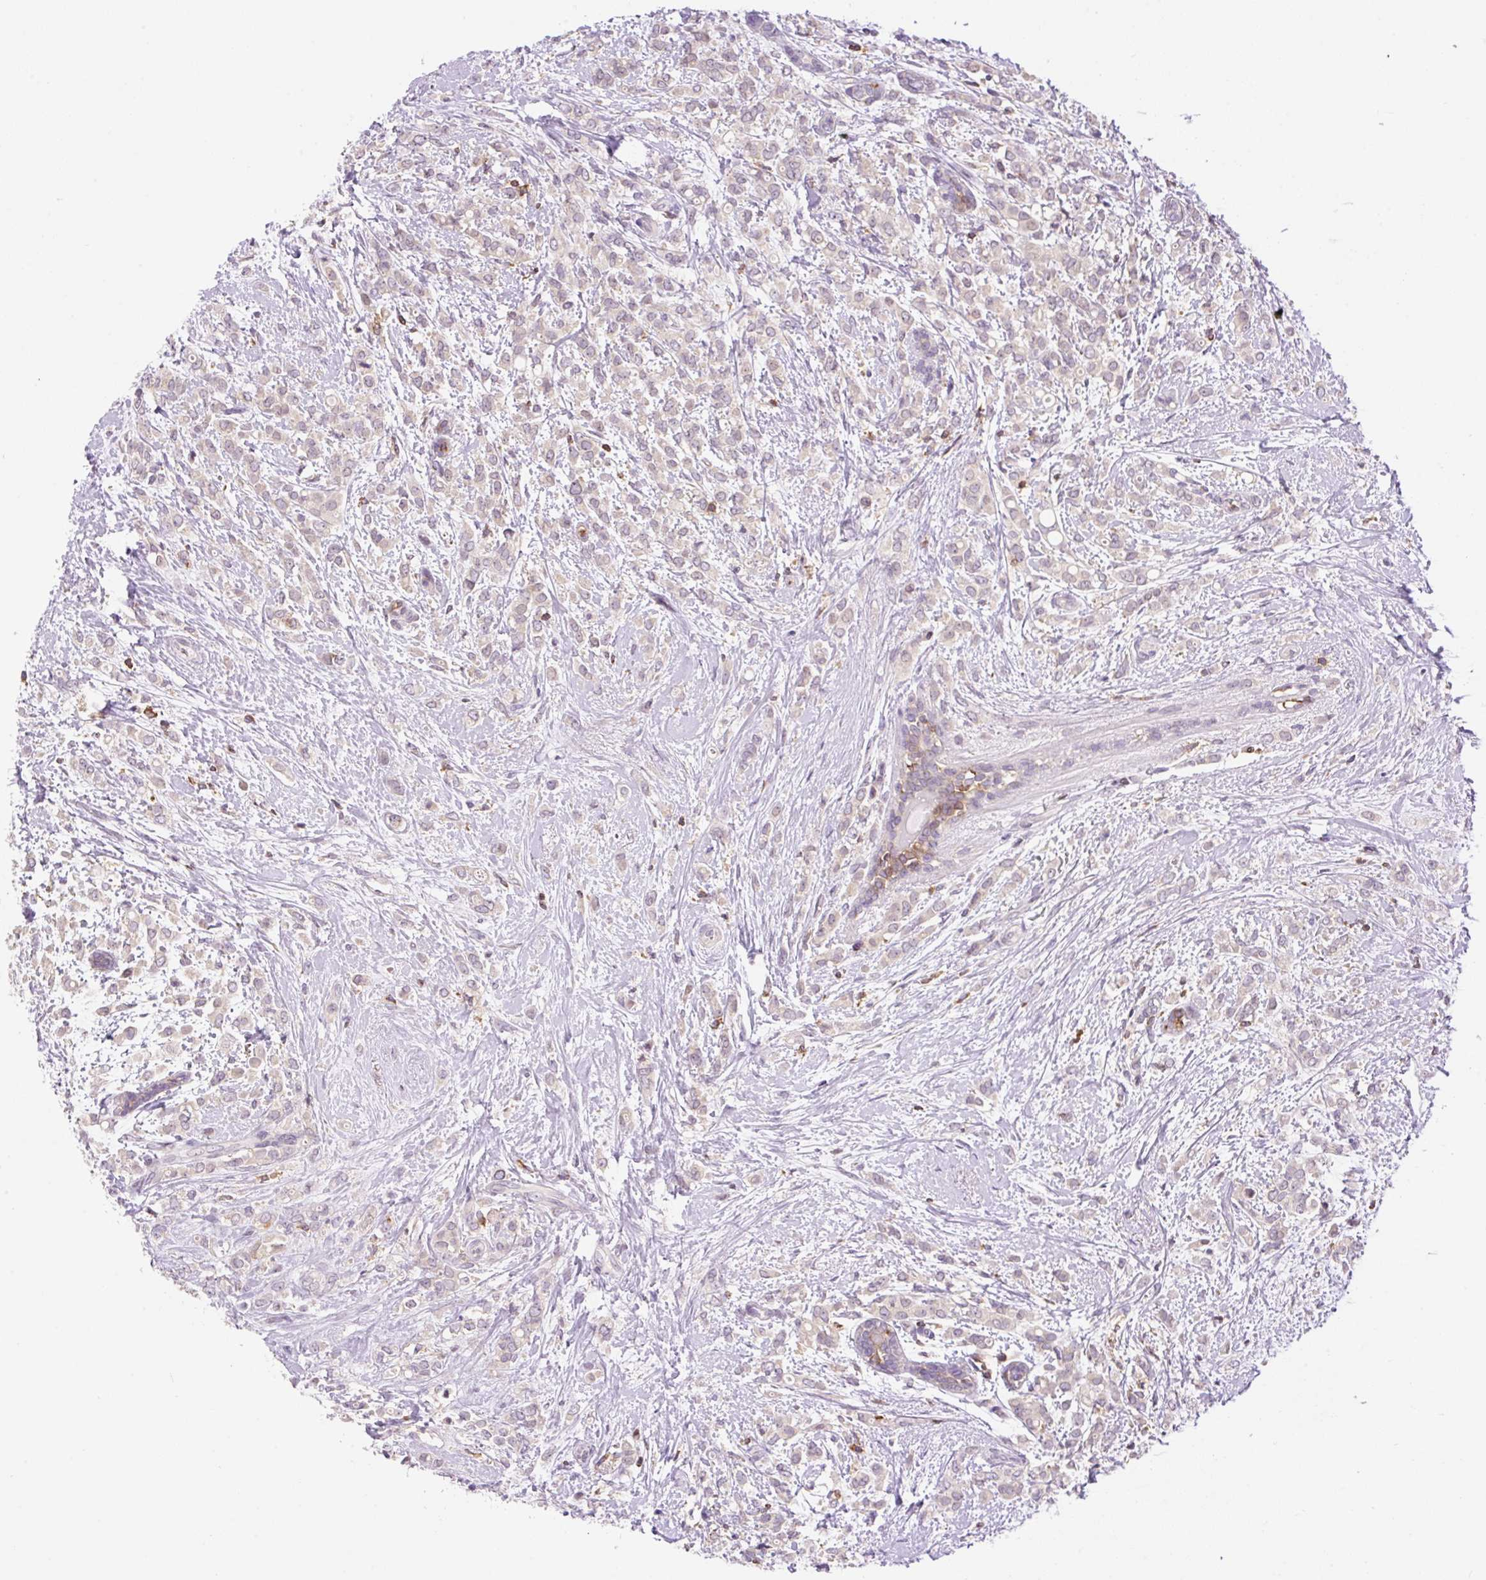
{"staining": {"intensity": "weak", "quantity": "<25%", "location": "nuclear"}, "tissue": "breast cancer", "cell_type": "Tumor cells", "image_type": "cancer", "snomed": [{"axis": "morphology", "description": "Lobular carcinoma"}, {"axis": "topography", "description": "Breast"}], "caption": "Breast cancer was stained to show a protein in brown. There is no significant staining in tumor cells.", "gene": "CARD11", "patient": {"sex": "female", "age": 68}}